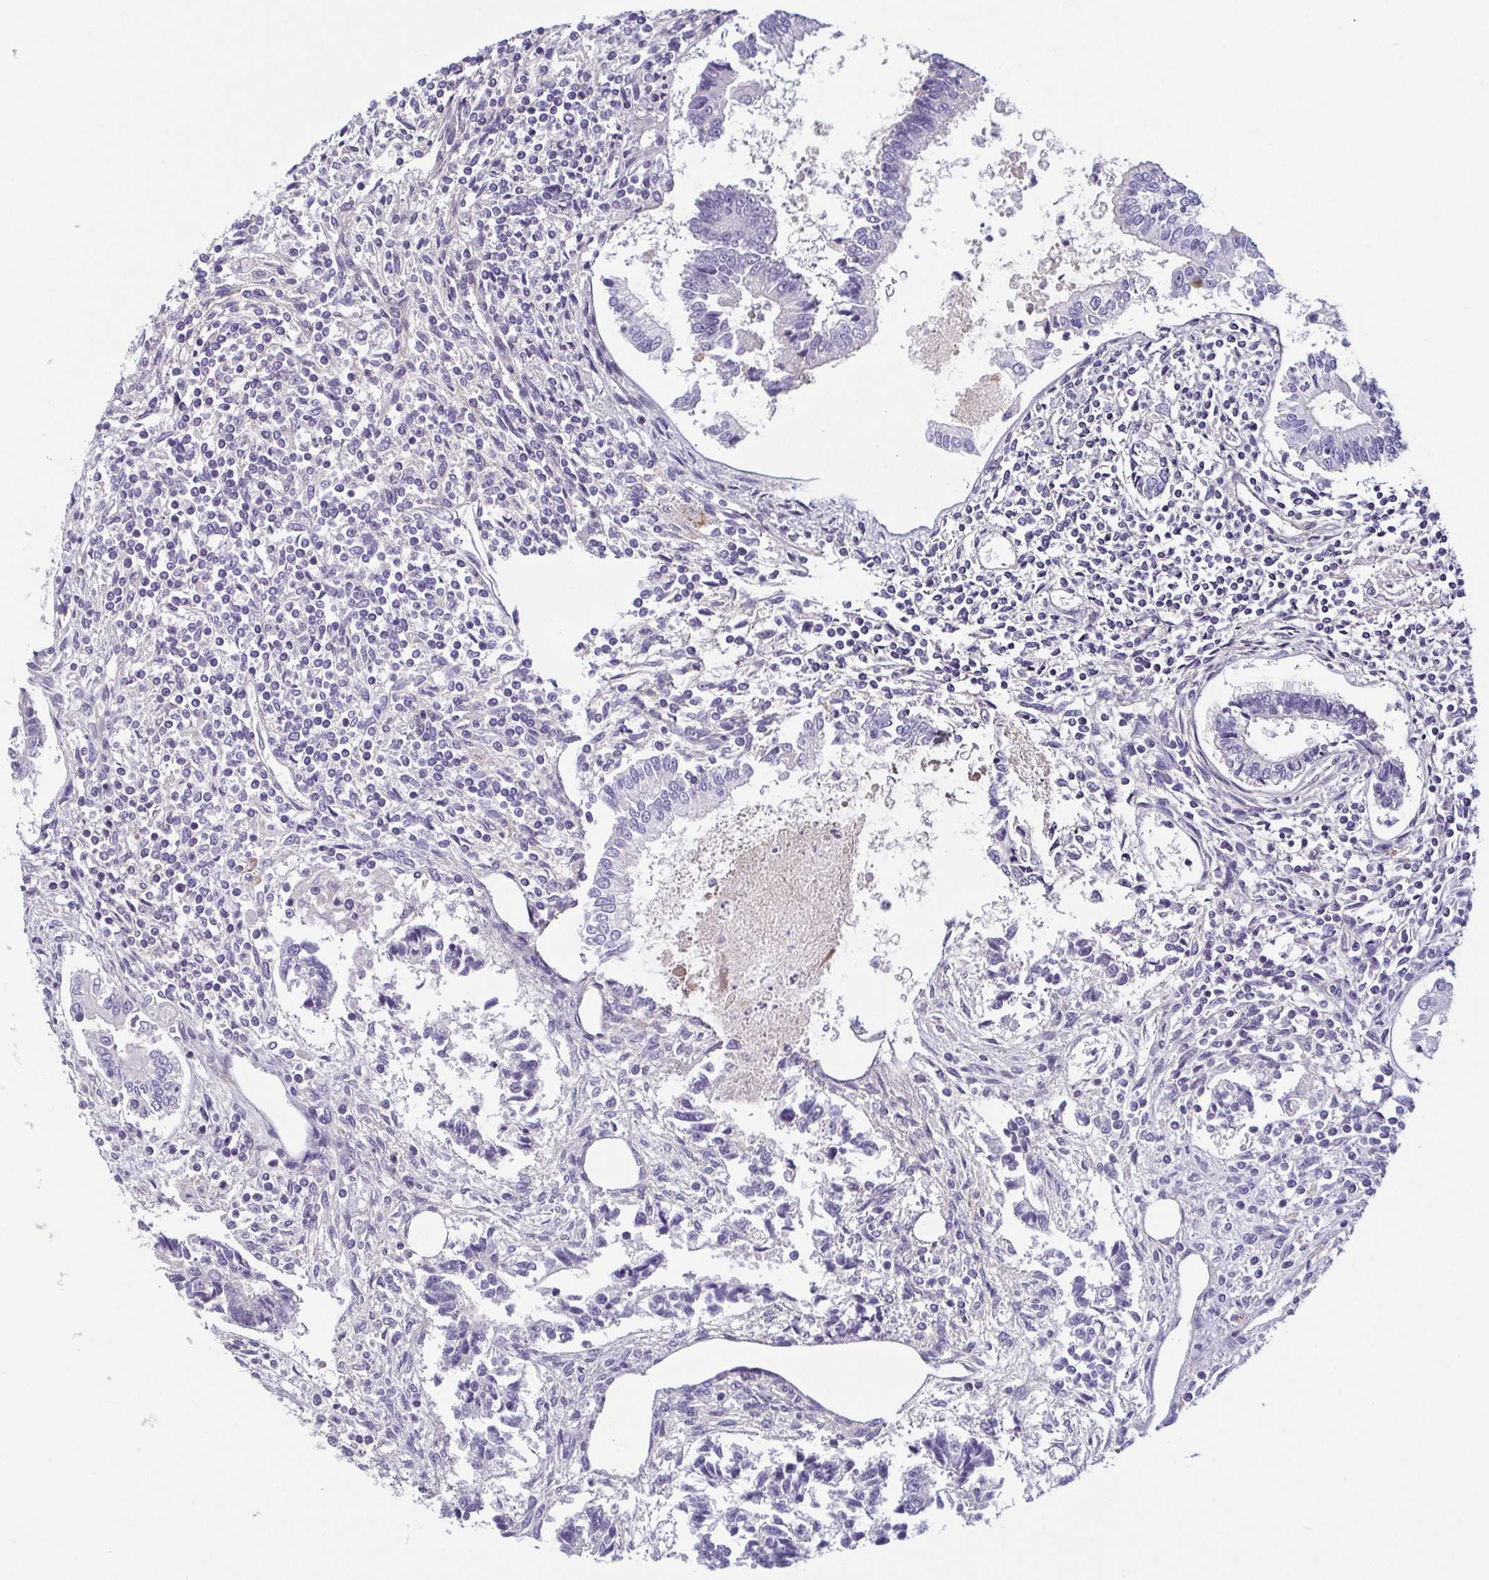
{"staining": {"intensity": "negative", "quantity": "none", "location": "none"}, "tissue": "testis cancer", "cell_type": "Tumor cells", "image_type": "cancer", "snomed": [{"axis": "morphology", "description": "Carcinoma, Embryonal, NOS"}, {"axis": "topography", "description": "Testis"}], "caption": "Tumor cells are negative for brown protein staining in testis cancer (embryonal carcinoma).", "gene": "ECM1", "patient": {"sex": "male", "age": 37}}